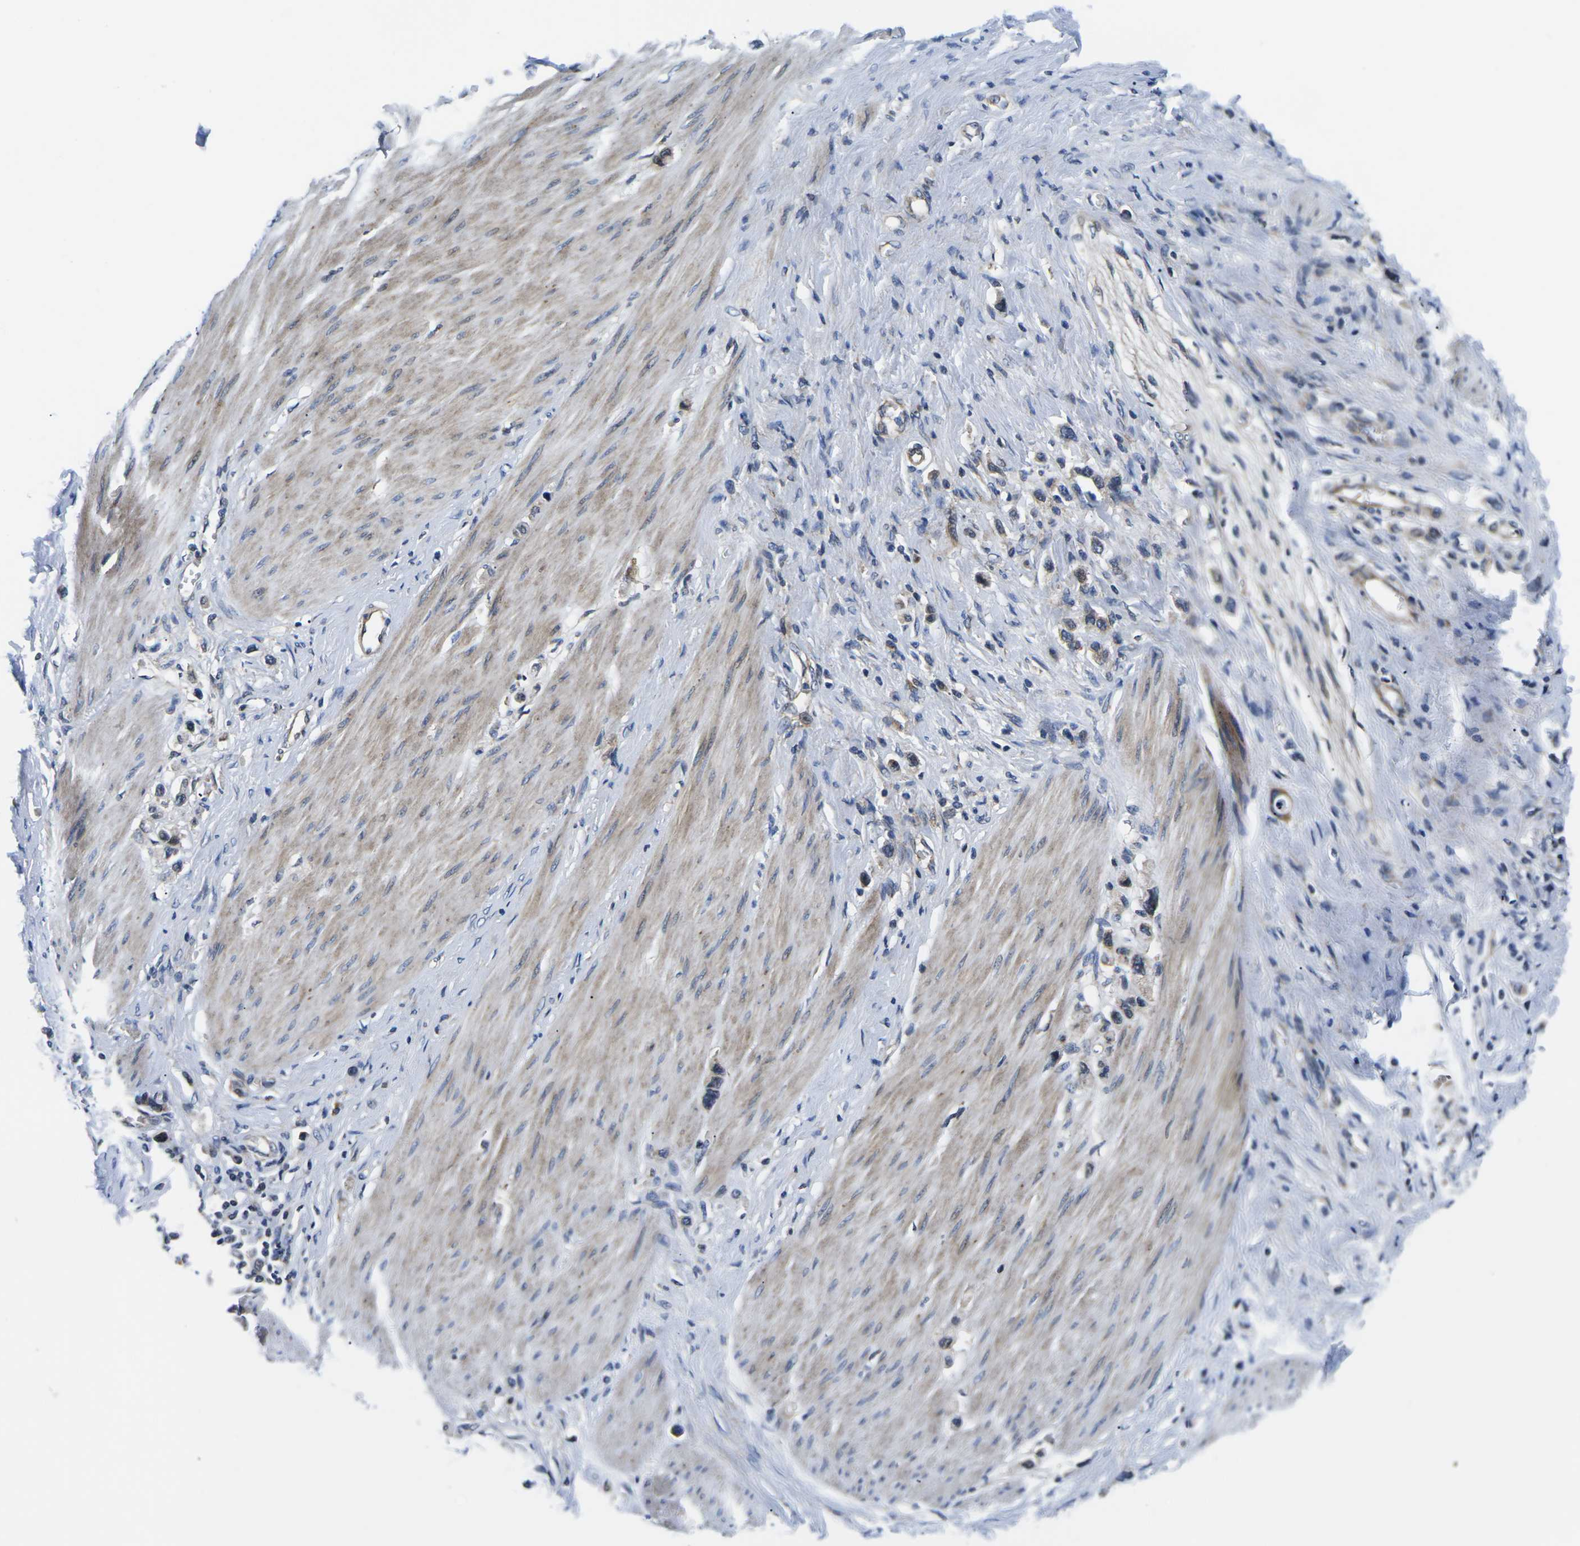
{"staining": {"intensity": "weak", "quantity": ">75%", "location": "cytoplasmic/membranous"}, "tissue": "stomach cancer", "cell_type": "Tumor cells", "image_type": "cancer", "snomed": [{"axis": "morphology", "description": "Adenocarcinoma, NOS"}, {"axis": "topography", "description": "Stomach"}], "caption": "There is low levels of weak cytoplasmic/membranous staining in tumor cells of stomach cancer, as demonstrated by immunohistochemical staining (brown color).", "gene": "EIF4E", "patient": {"sex": "female", "age": 65}}